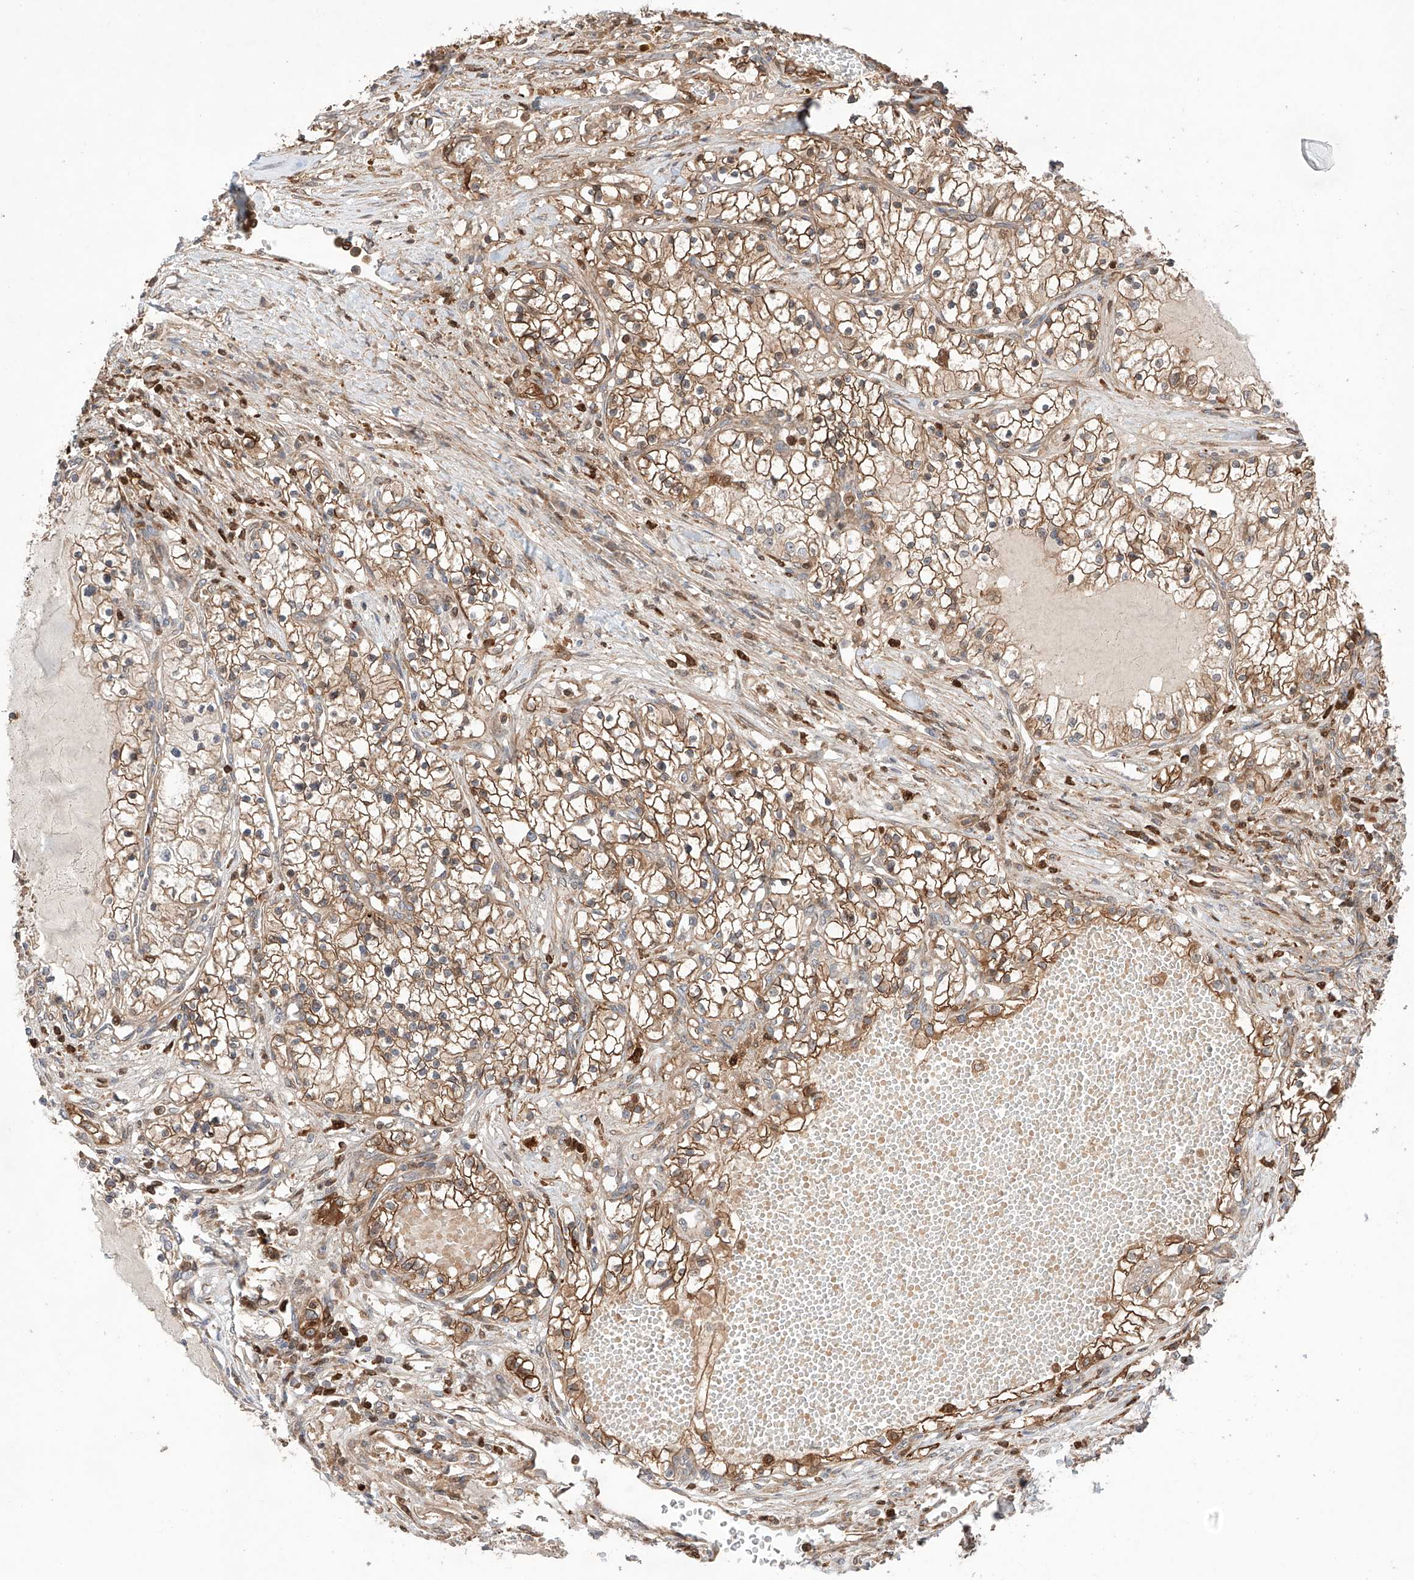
{"staining": {"intensity": "moderate", "quantity": ">75%", "location": "cytoplasmic/membranous"}, "tissue": "renal cancer", "cell_type": "Tumor cells", "image_type": "cancer", "snomed": [{"axis": "morphology", "description": "Normal tissue, NOS"}, {"axis": "morphology", "description": "Adenocarcinoma, NOS"}, {"axis": "topography", "description": "Kidney"}], "caption": "There is medium levels of moderate cytoplasmic/membranous staining in tumor cells of renal adenocarcinoma, as demonstrated by immunohistochemical staining (brown color).", "gene": "IGSF22", "patient": {"sex": "male", "age": 68}}